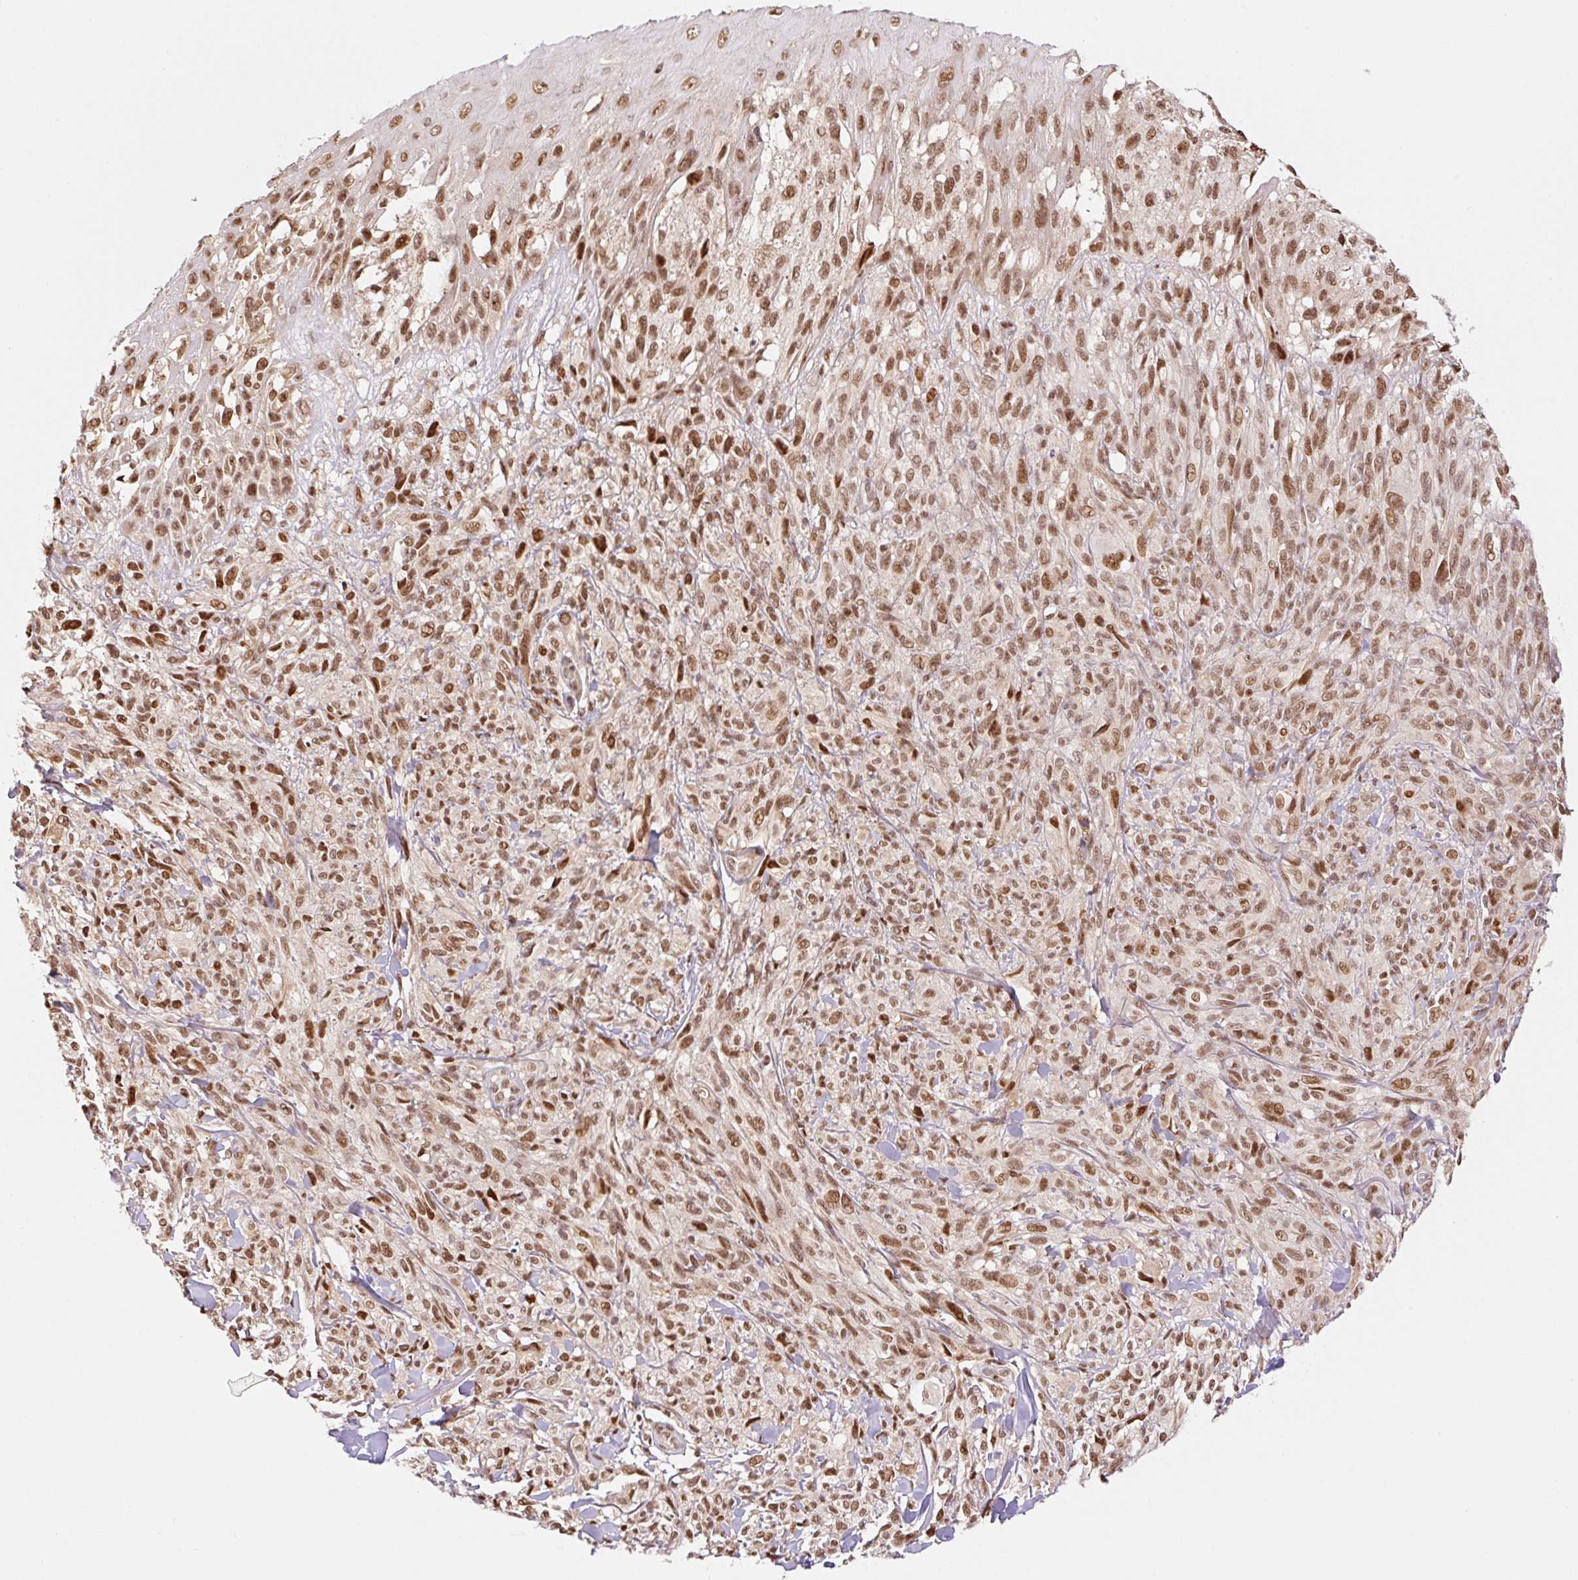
{"staining": {"intensity": "moderate", "quantity": ">75%", "location": "nuclear"}, "tissue": "melanoma", "cell_type": "Tumor cells", "image_type": "cancer", "snomed": [{"axis": "morphology", "description": "Malignant melanoma, NOS"}, {"axis": "topography", "description": "Skin of upper arm"}], "caption": "Immunohistochemistry of human malignant melanoma reveals medium levels of moderate nuclear staining in about >75% of tumor cells.", "gene": "INTS8", "patient": {"sex": "female", "age": 65}}